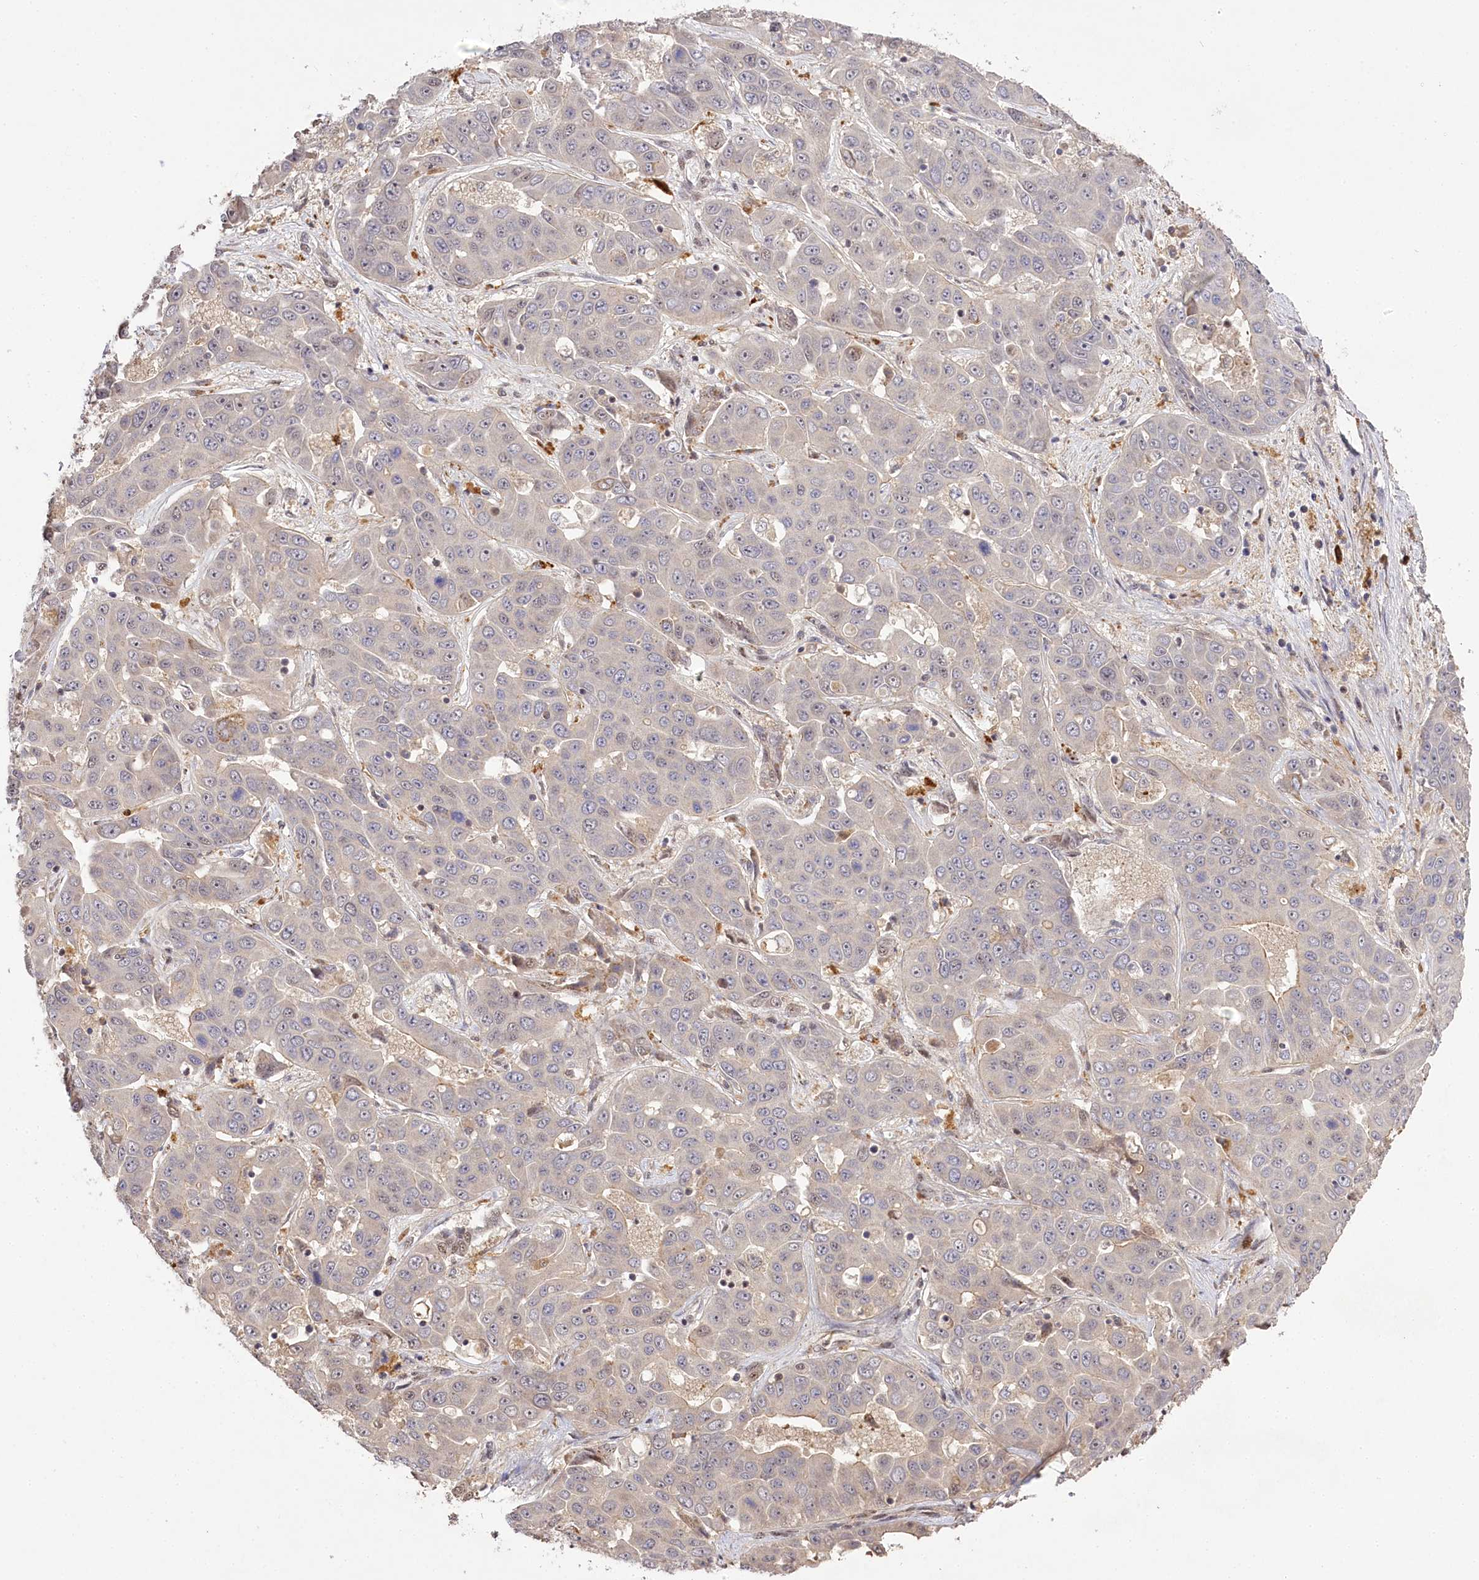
{"staining": {"intensity": "negative", "quantity": "none", "location": "none"}, "tissue": "liver cancer", "cell_type": "Tumor cells", "image_type": "cancer", "snomed": [{"axis": "morphology", "description": "Cholangiocarcinoma"}, {"axis": "topography", "description": "Liver"}], "caption": "High power microscopy image of an IHC photomicrograph of liver cancer (cholangiocarcinoma), revealing no significant staining in tumor cells. The staining is performed using DAB brown chromogen with nuclei counter-stained in using hematoxylin.", "gene": "PYROXD1", "patient": {"sex": "female", "age": 52}}